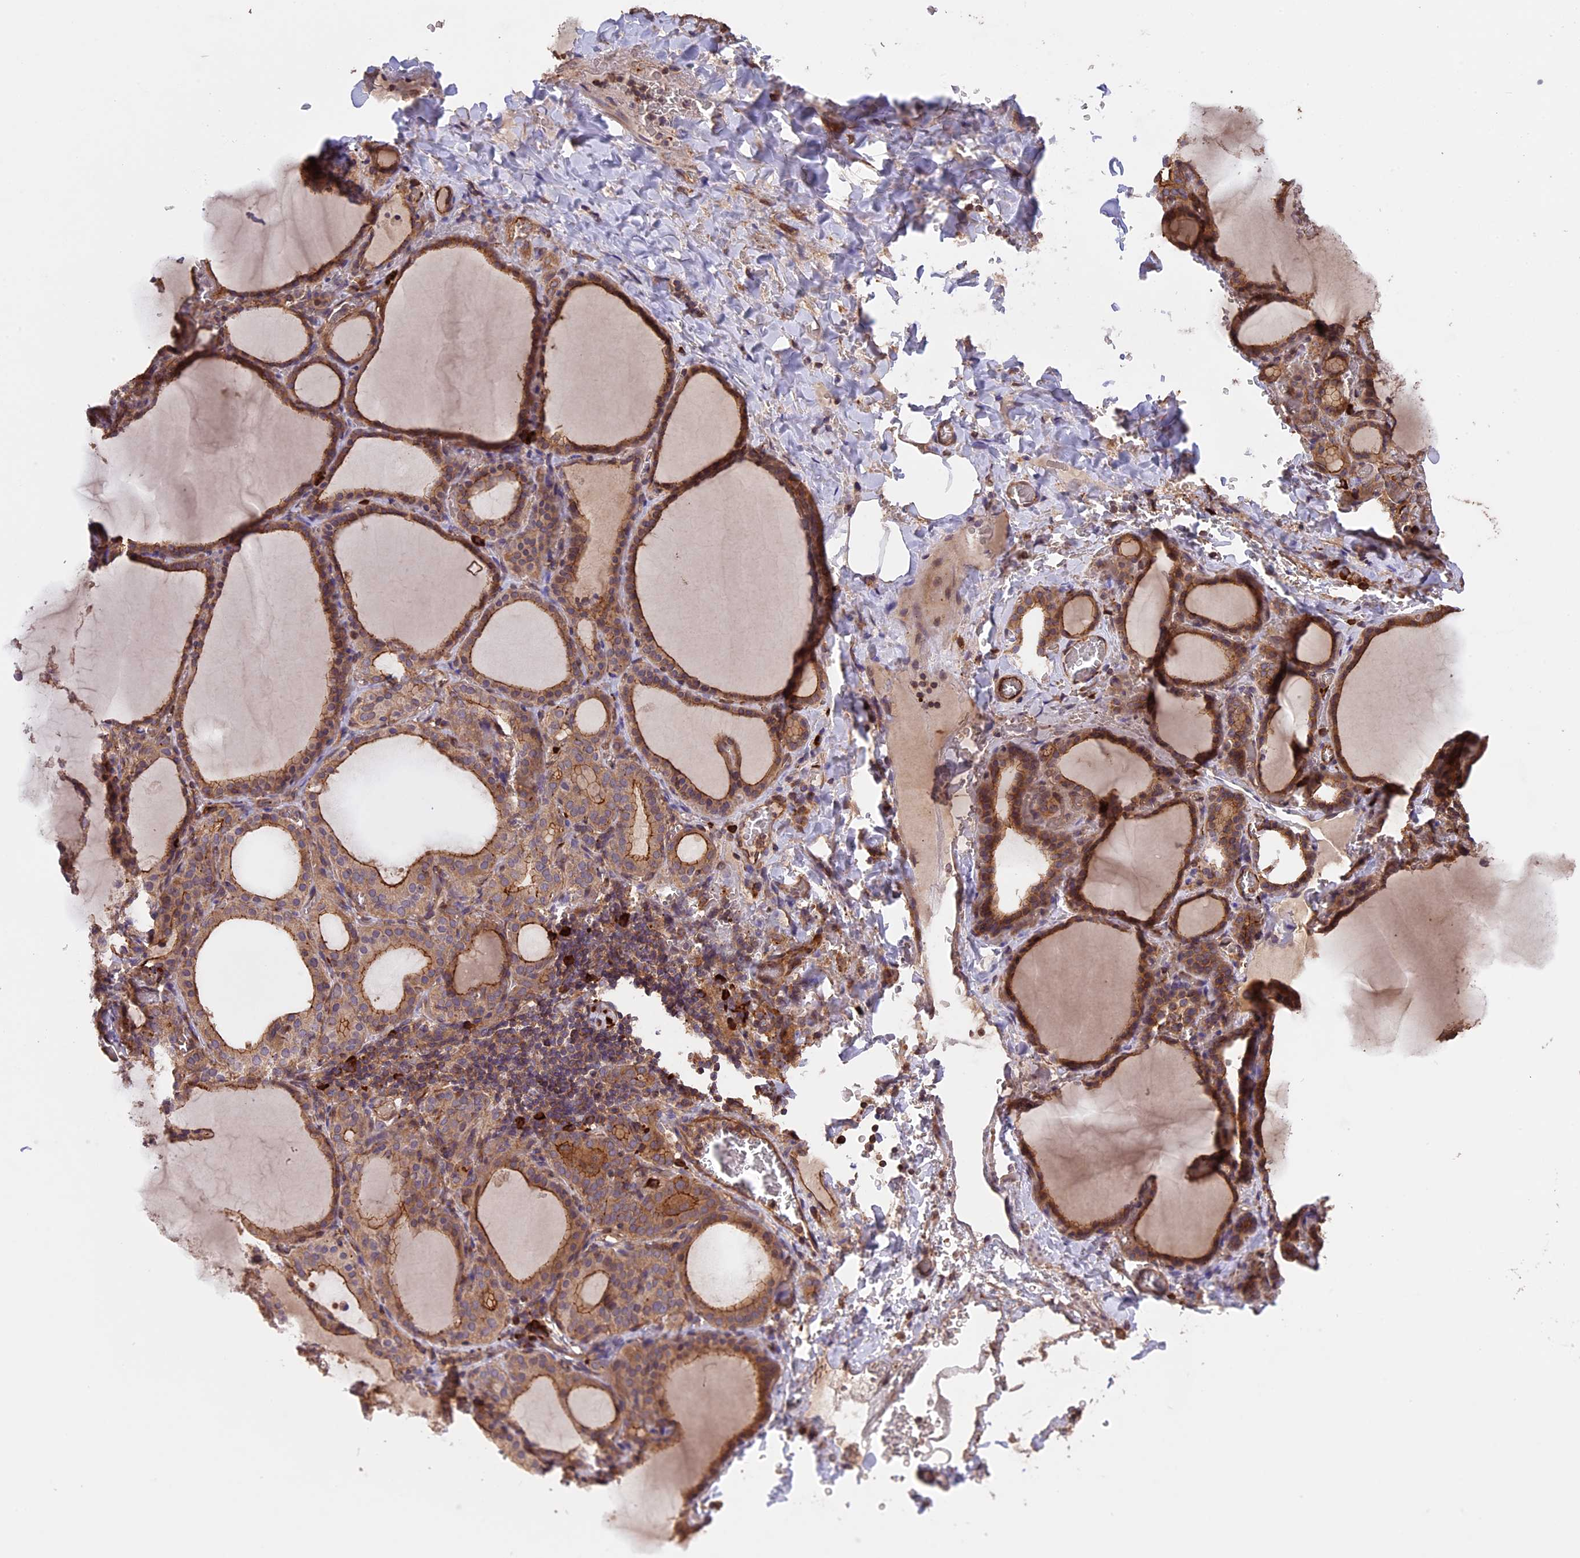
{"staining": {"intensity": "moderate", "quantity": ">75%", "location": "cytoplasmic/membranous"}, "tissue": "thyroid gland", "cell_type": "Glandular cells", "image_type": "normal", "snomed": [{"axis": "morphology", "description": "Normal tissue, NOS"}, {"axis": "topography", "description": "Thyroid gland"}], "caption": "Immunohistochemical staining of normal human thyroid gland displays medium levels of moderate cytoplasmic/membranous staining in approximately >75% of glandular cells.", "gene": "GAS8", "patient": {"sex": "female", "age": 39}}